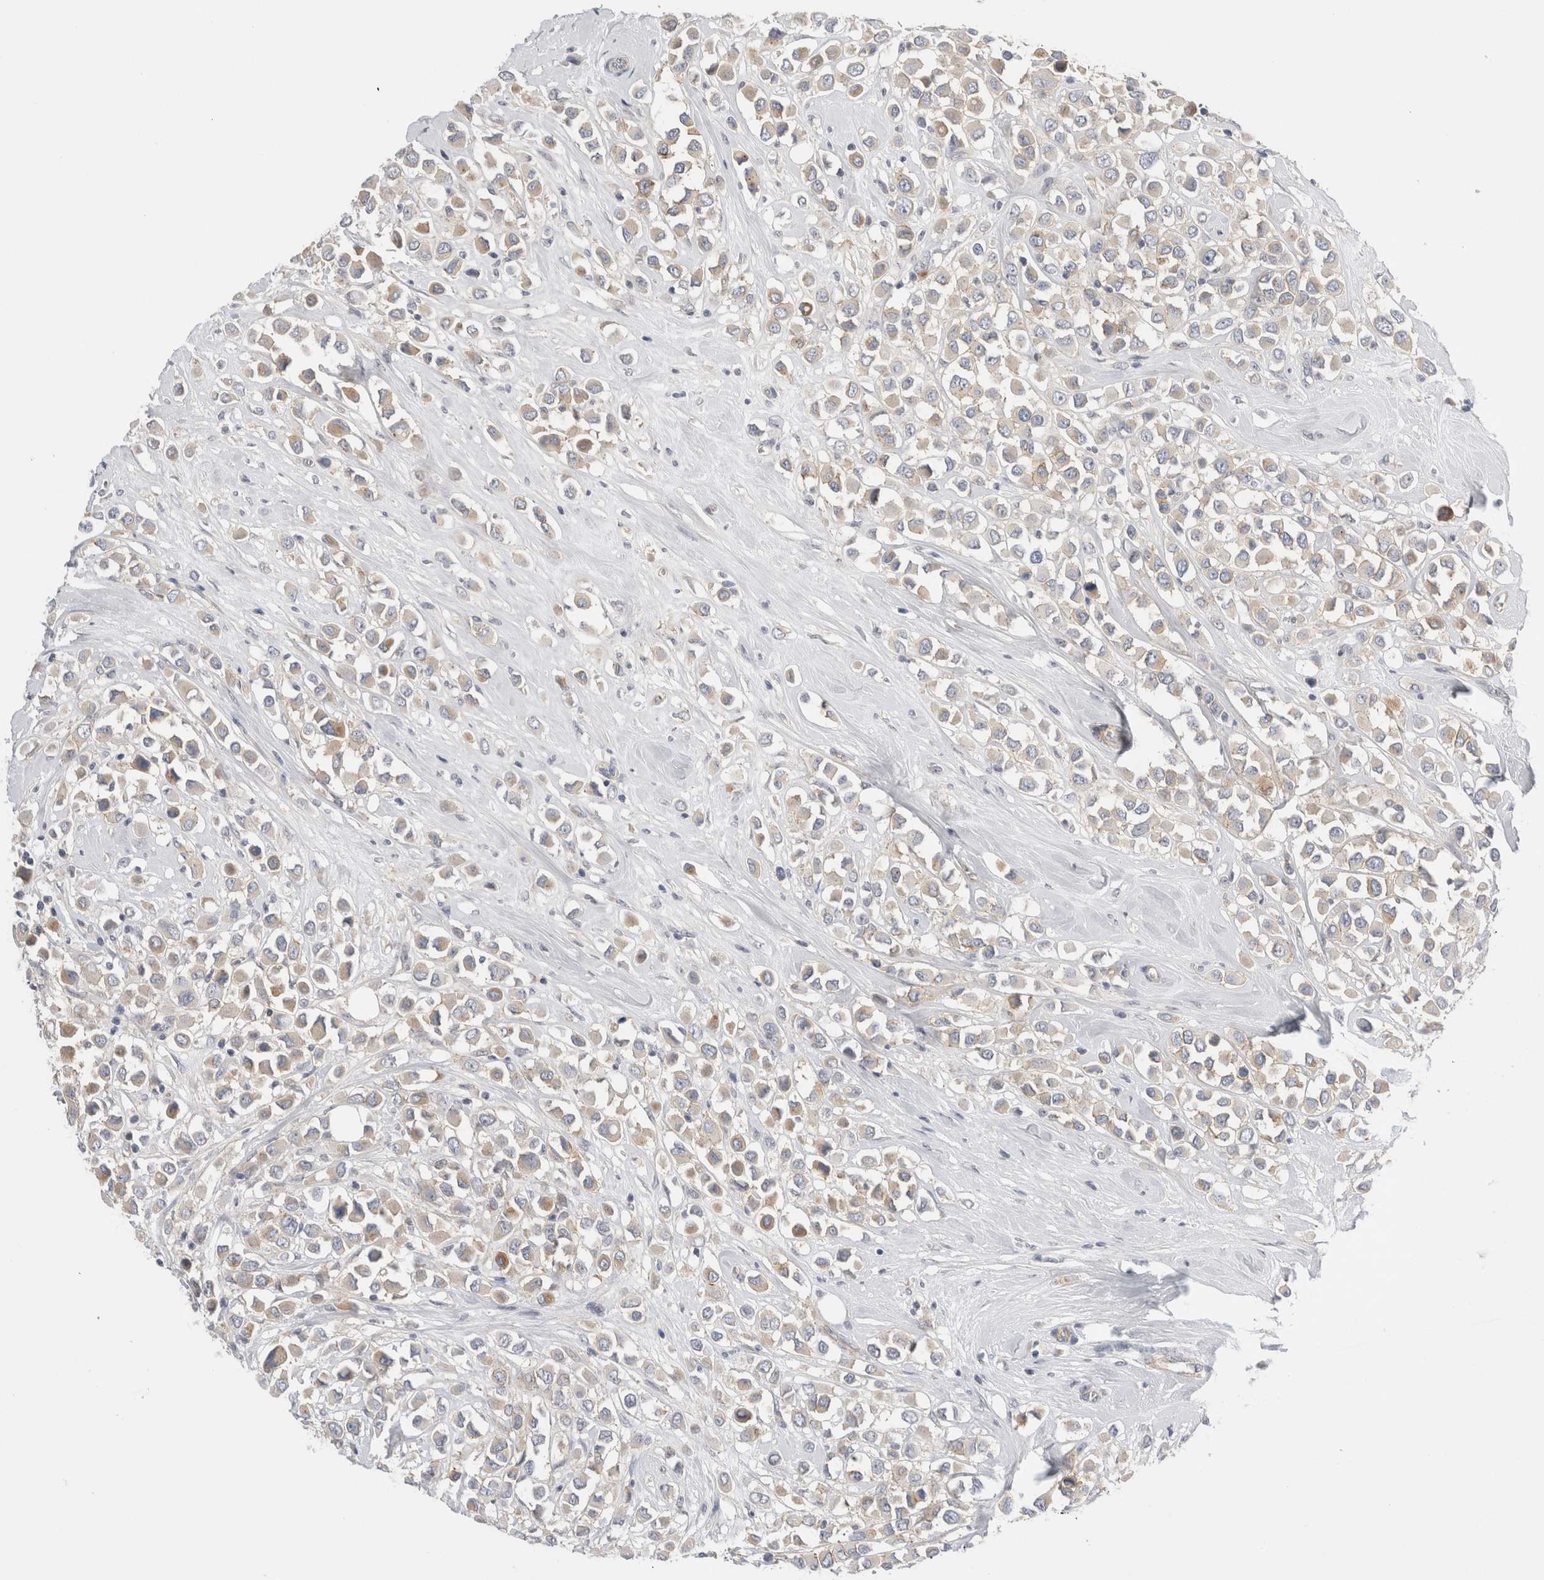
{"staining": {"intensity": "weak", "quantity": ">75%", "location": "cytoplasmic/membranous"}, "tissue": "breast cancer", "cell_type": "Tumor cells", "image_type": "cancer", "snomed": [{"axis": "morphology", "description": "Duct carcinoma"}, {"axis": "topography", "description": "Breast"}], "caption": "Brown immunohistochemical staining in human breast cancer shows weak cytoplasmic/membranous staining in approximately >75% of tumor cells.", "gene": "VANGL1", "patient": {"sex": "female", "age": 61}}